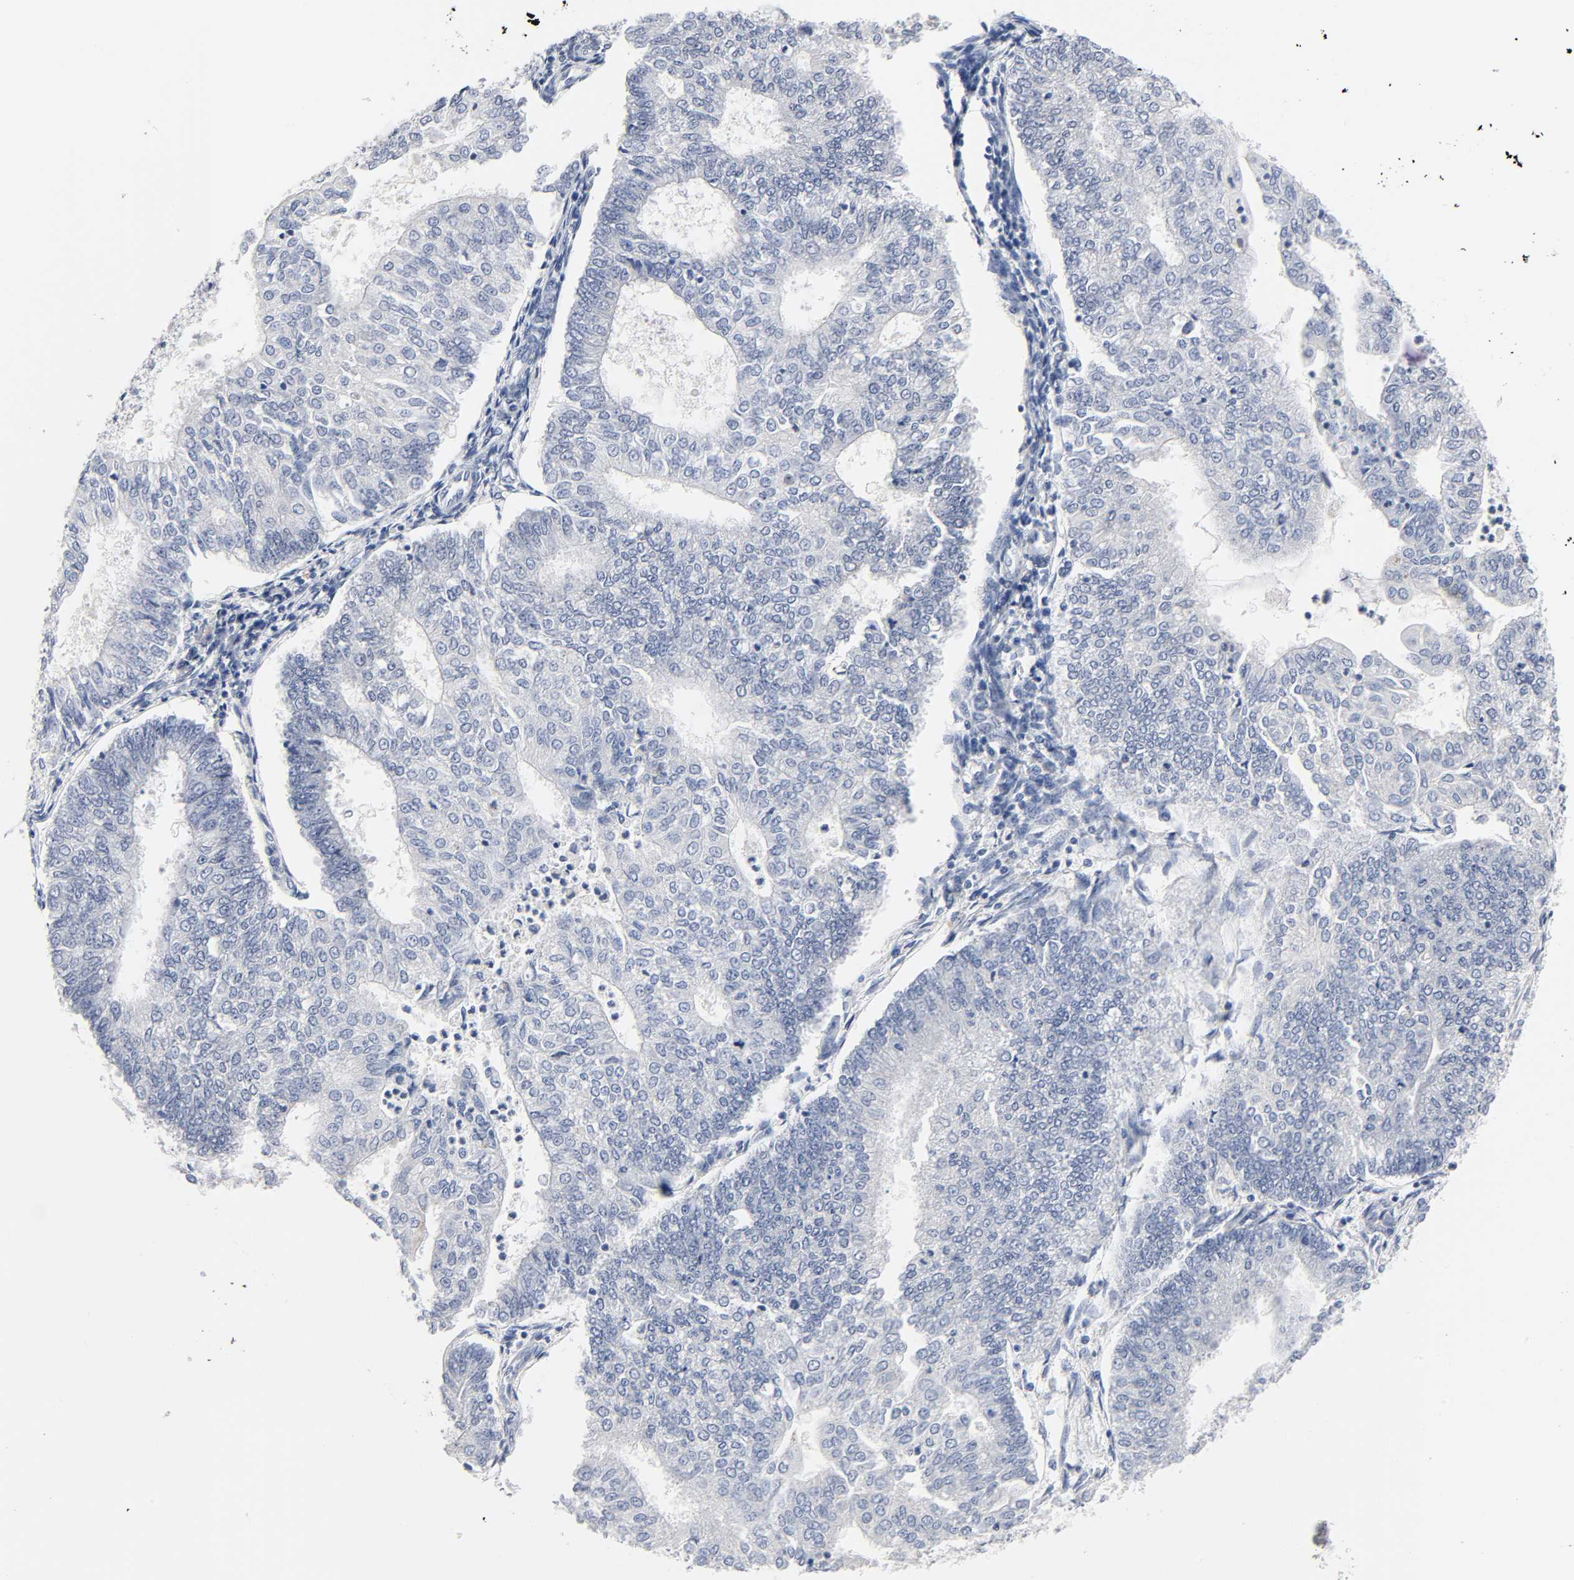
{"staining": {"intensity": "negative", "quantity": "none", "location": "none"}, "tissue": "endometrial cancer", "cell_type": "Tumor cells", "image_type": "cancer", "snomed": [{"axis": "morphology", "description": "Adenocarcinoma, NOS"}, {"axis": "topography", "description": "Endometrium"}], "caption": "Endometrial cancer was stained to show a protein in brown. There is no significant expression in tumor cells.", "gene": "SALL2", "patient": {"sex": "female", "age": 59}}